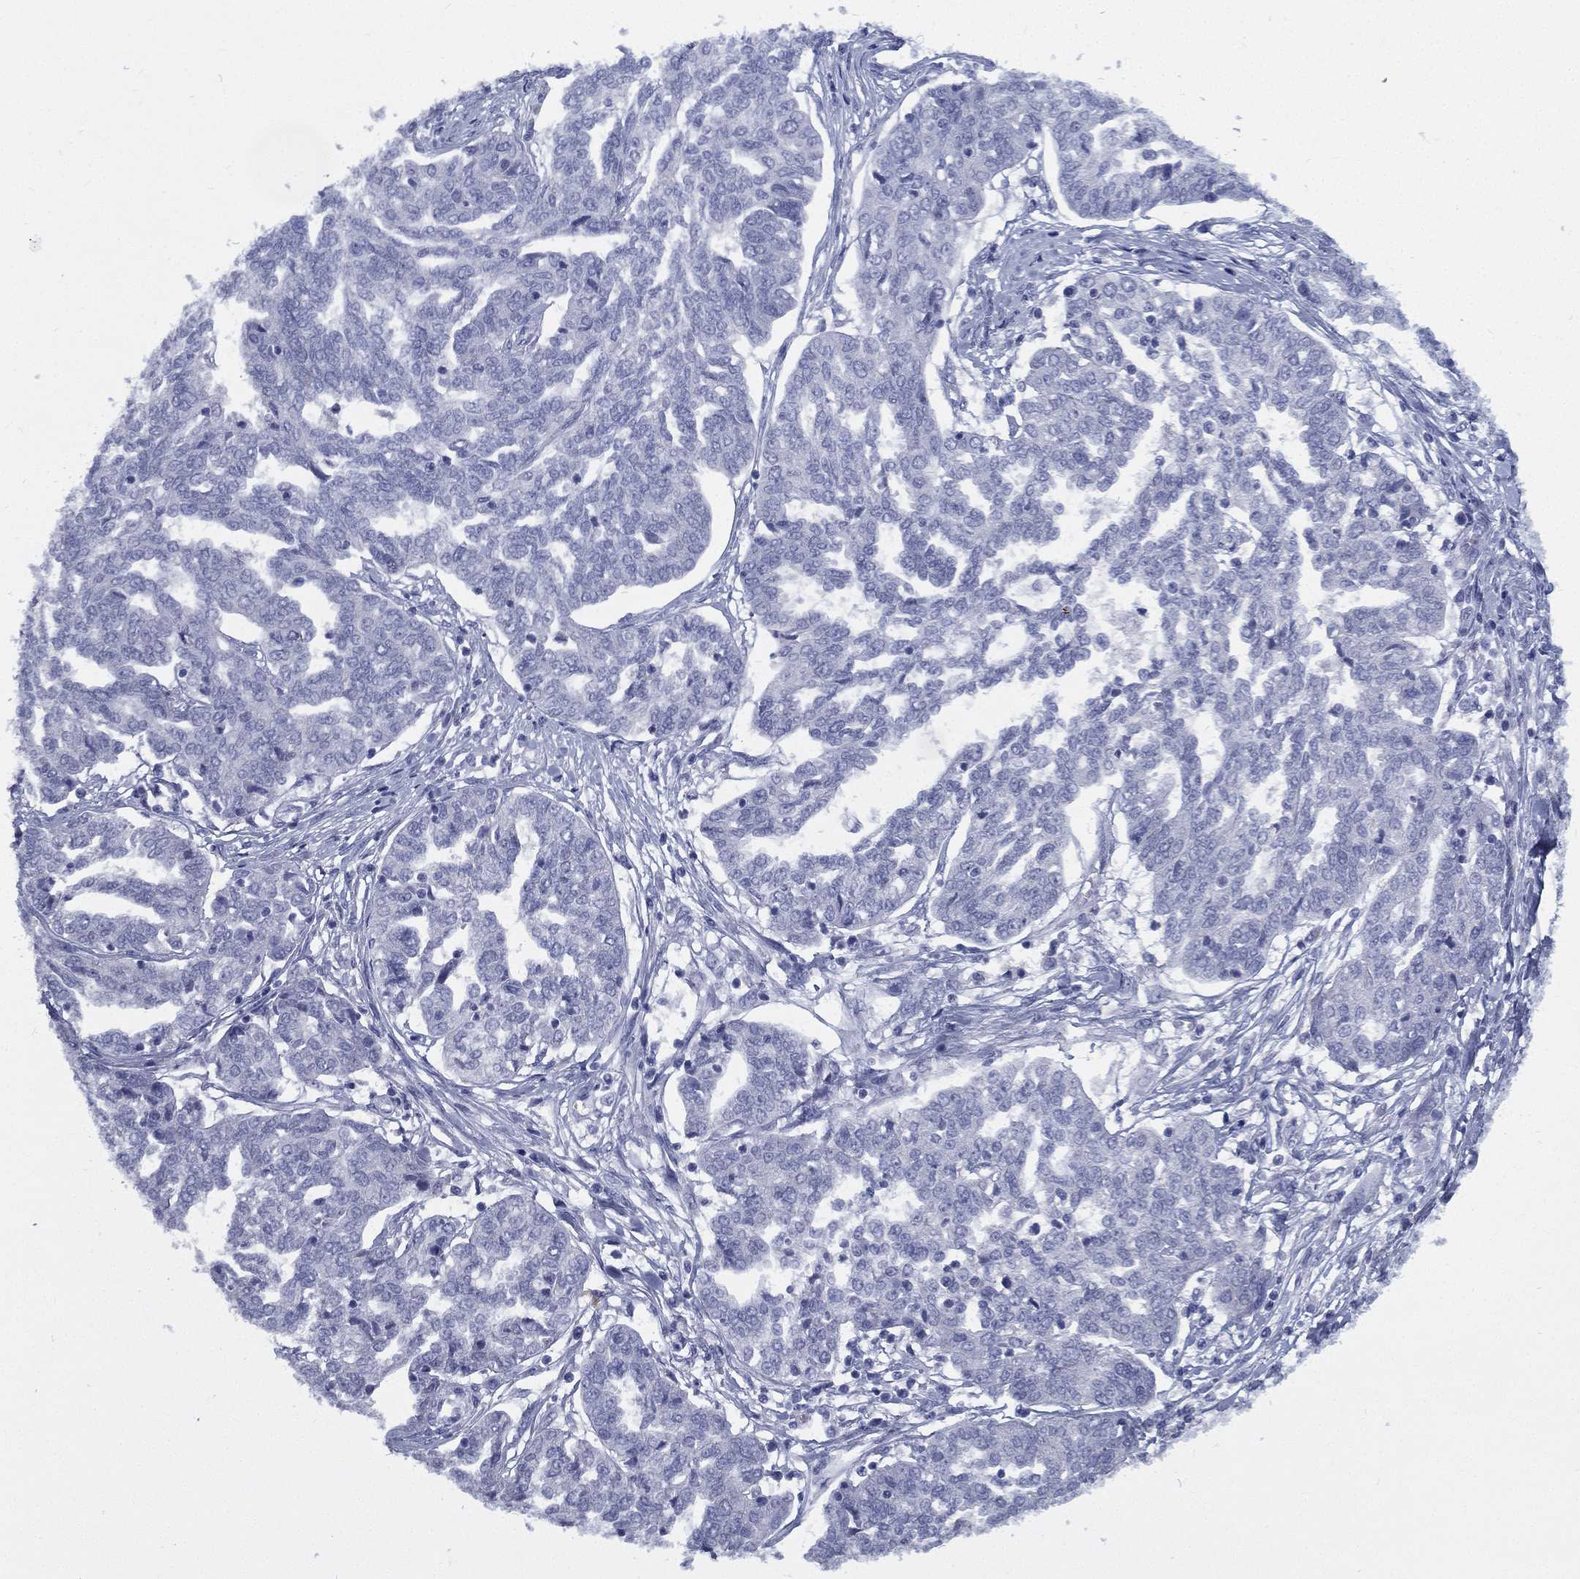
{"staining": {"intensity": "negative", "quantity": "none", "location": "none"}, "tissue": "ovarian cancer", "cell_type": "Tumor cells", "image_type": "cancer", "snomed": [{"axis": "morphology", "description": "Cystadenocarcinoma, serous, NOS"}, {"axis": "topography", "description": "Ovary"}], "caption": "There is no significant expression in tumor cells of ovarian serous cystadenocarcinoma.", "gene": "RSPH4A", "patient": {"sex": "female", "age": 67}}